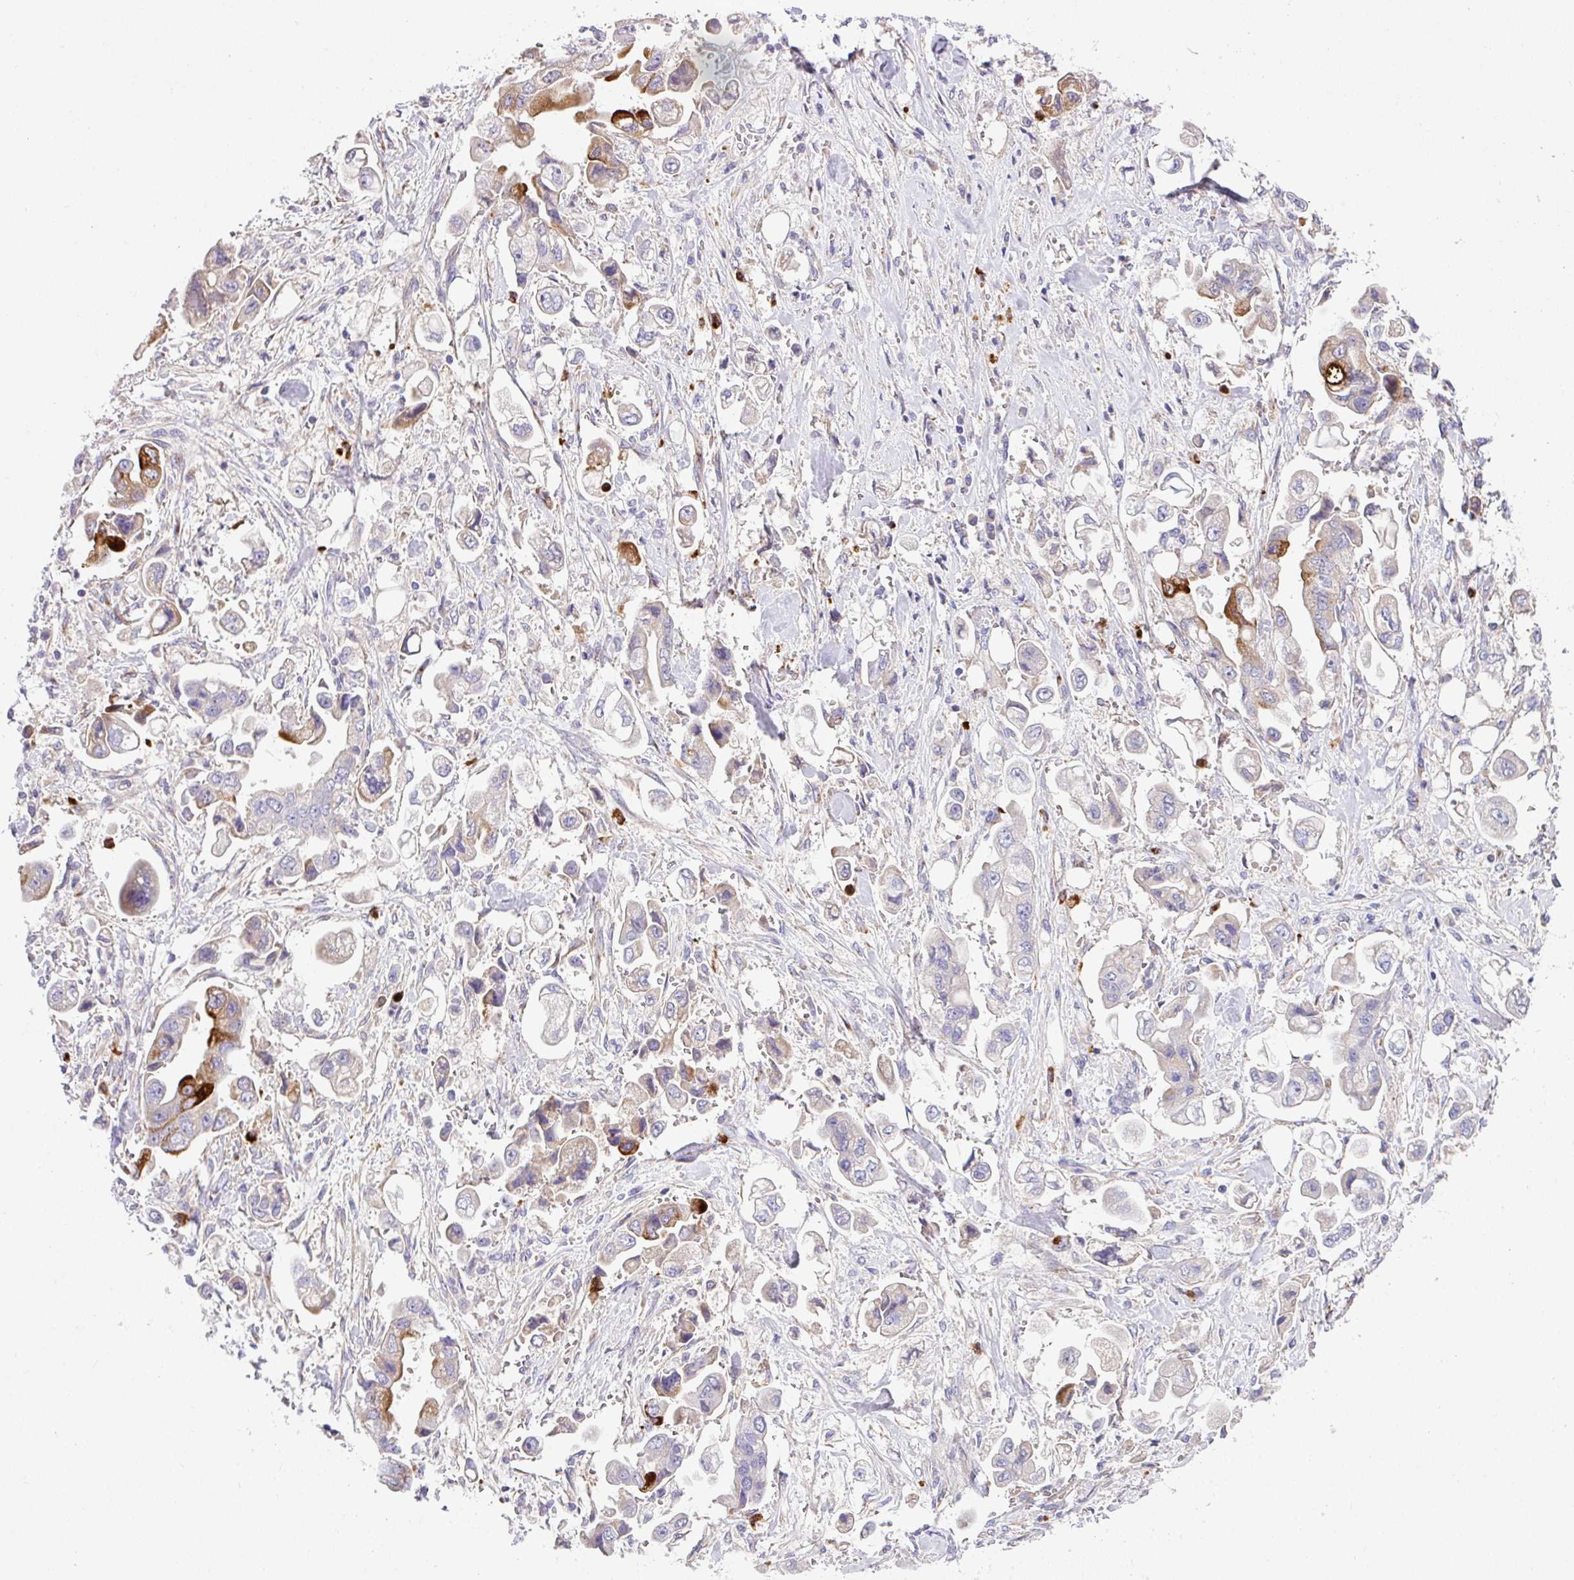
{"staining": {"intensity": "strong", "quantity": "<25%", "location": "cytoplasmic/membranous"}, "tissue": "stomach cancer", "cell_type": "Tumor cells", "image_type": "cancer", "snomed": [{"axis": "morphology", "description": "Adenocarcinoma, NOS"}, {"axis": "topography", "description": "Stomach"}], "caption": "Immunohistochemistry (IHC) staining of stomach cancer (adenocarcinoma), which displays medium levels of strong cytoplasmic/membranous staining in approximately <25% of tumor cells indicating strong cytoplasmic/membranous protein positivity. The staining was performed using DAB (brown) for protein detection and nuclei were counterstained in hematoxylin (blue).", "gene": "CRISP3", "patient": {"sex": "male", "age": 62}}